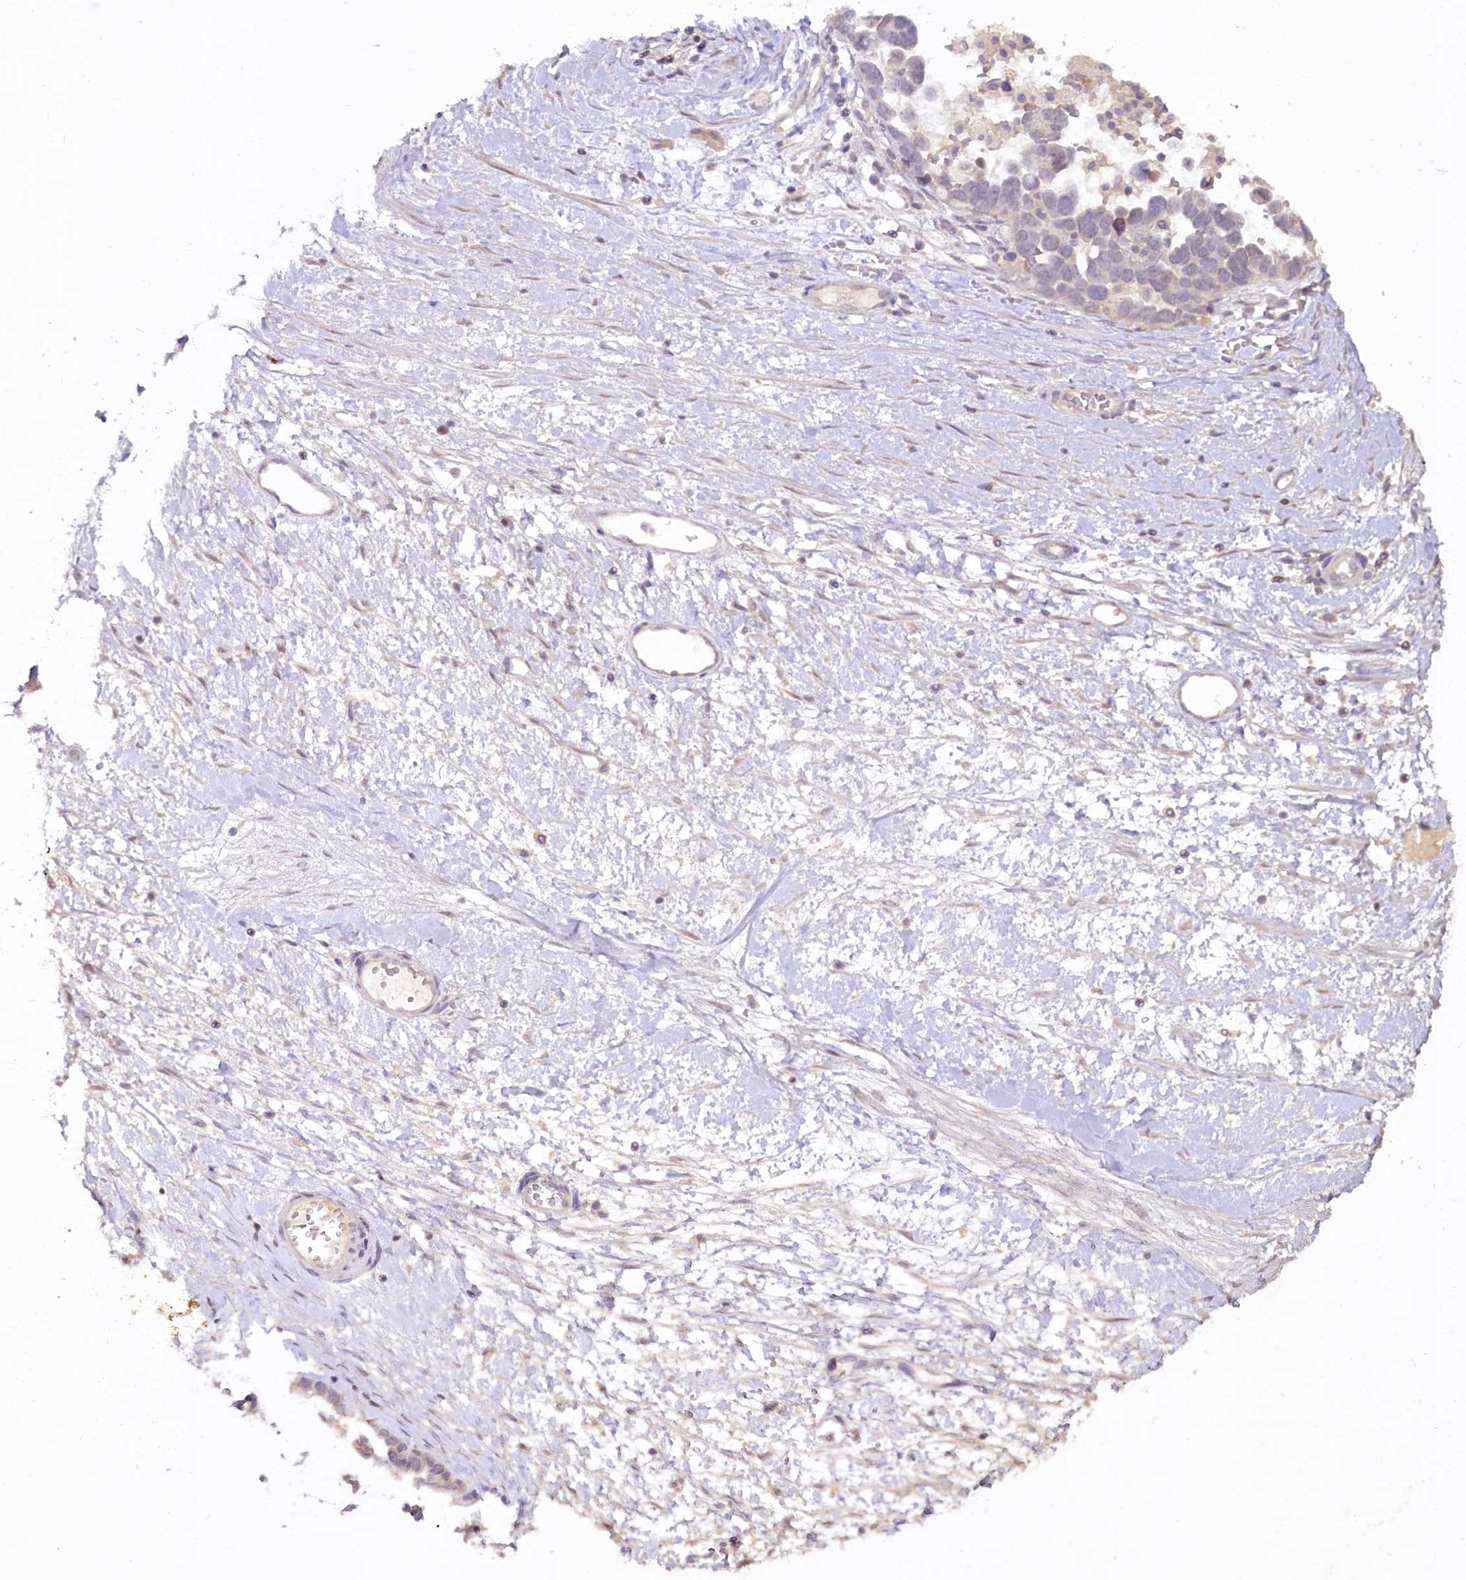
{"staining": {"intensity": "weak", "quantity": ">75%", "location": "nuclear"}, "tissue": "ovarian cancer", "cell_type": "Tumor cells", "image_type": "cancer", "snomed": [{"axis": "morphology", "description": "Cystadenocarcinoma, serous, NOS"}, {"axis": "topography", "description": "Ovary"}], "caption": "Ovarian cancer (serous cystadenocarcinoma) was stained to show a protein in brown. There is low levels of weak nuclear staining in approximately >75% of tumor cells. (brown staining indicates protein expression, while blue staining denotes nuclei).", "gene": "MUCL1", "patient": {"sex": "female", "age": 54}}